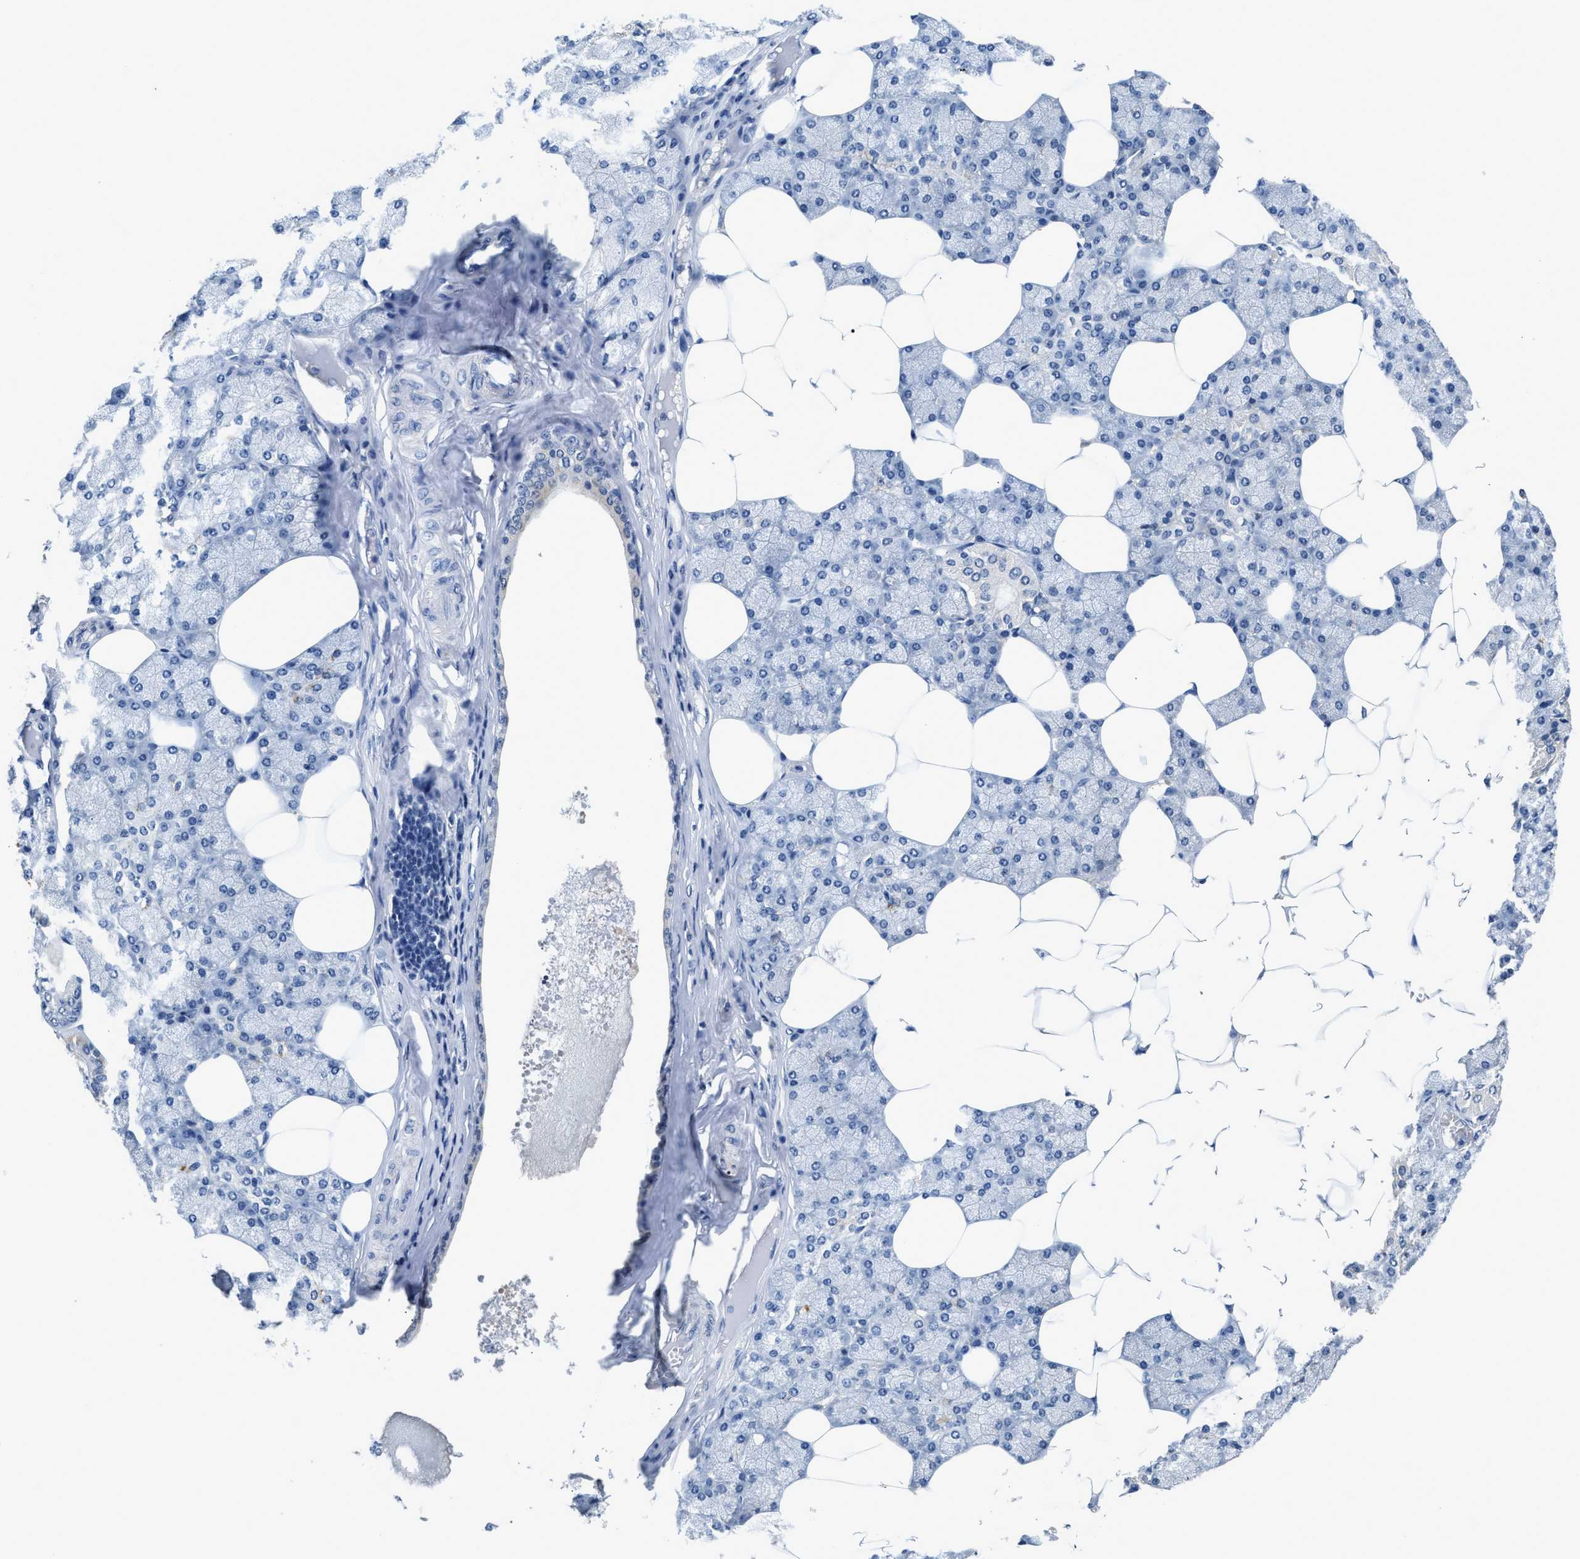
{"staining": {"intensity": "negative", "quantity": "none", "location": "none"}, "tissue": "salivary gland", "cell_type": "Glandular cells", "image_type": "normal", "snomed": [{"axis": "morphology", "description": "Normal tissue, NOS"}, {"axis": "topography", "description": "Salivary gland"}], "caption": "IHC image of unremarkable salivary gland: human salivary gland stained with DAB (3,3'-diaminobenzidine) demonstrates no significant protein expression in glandular cells.", "gene": "INHA", "patient": {"sex": "male", "age": 62}}